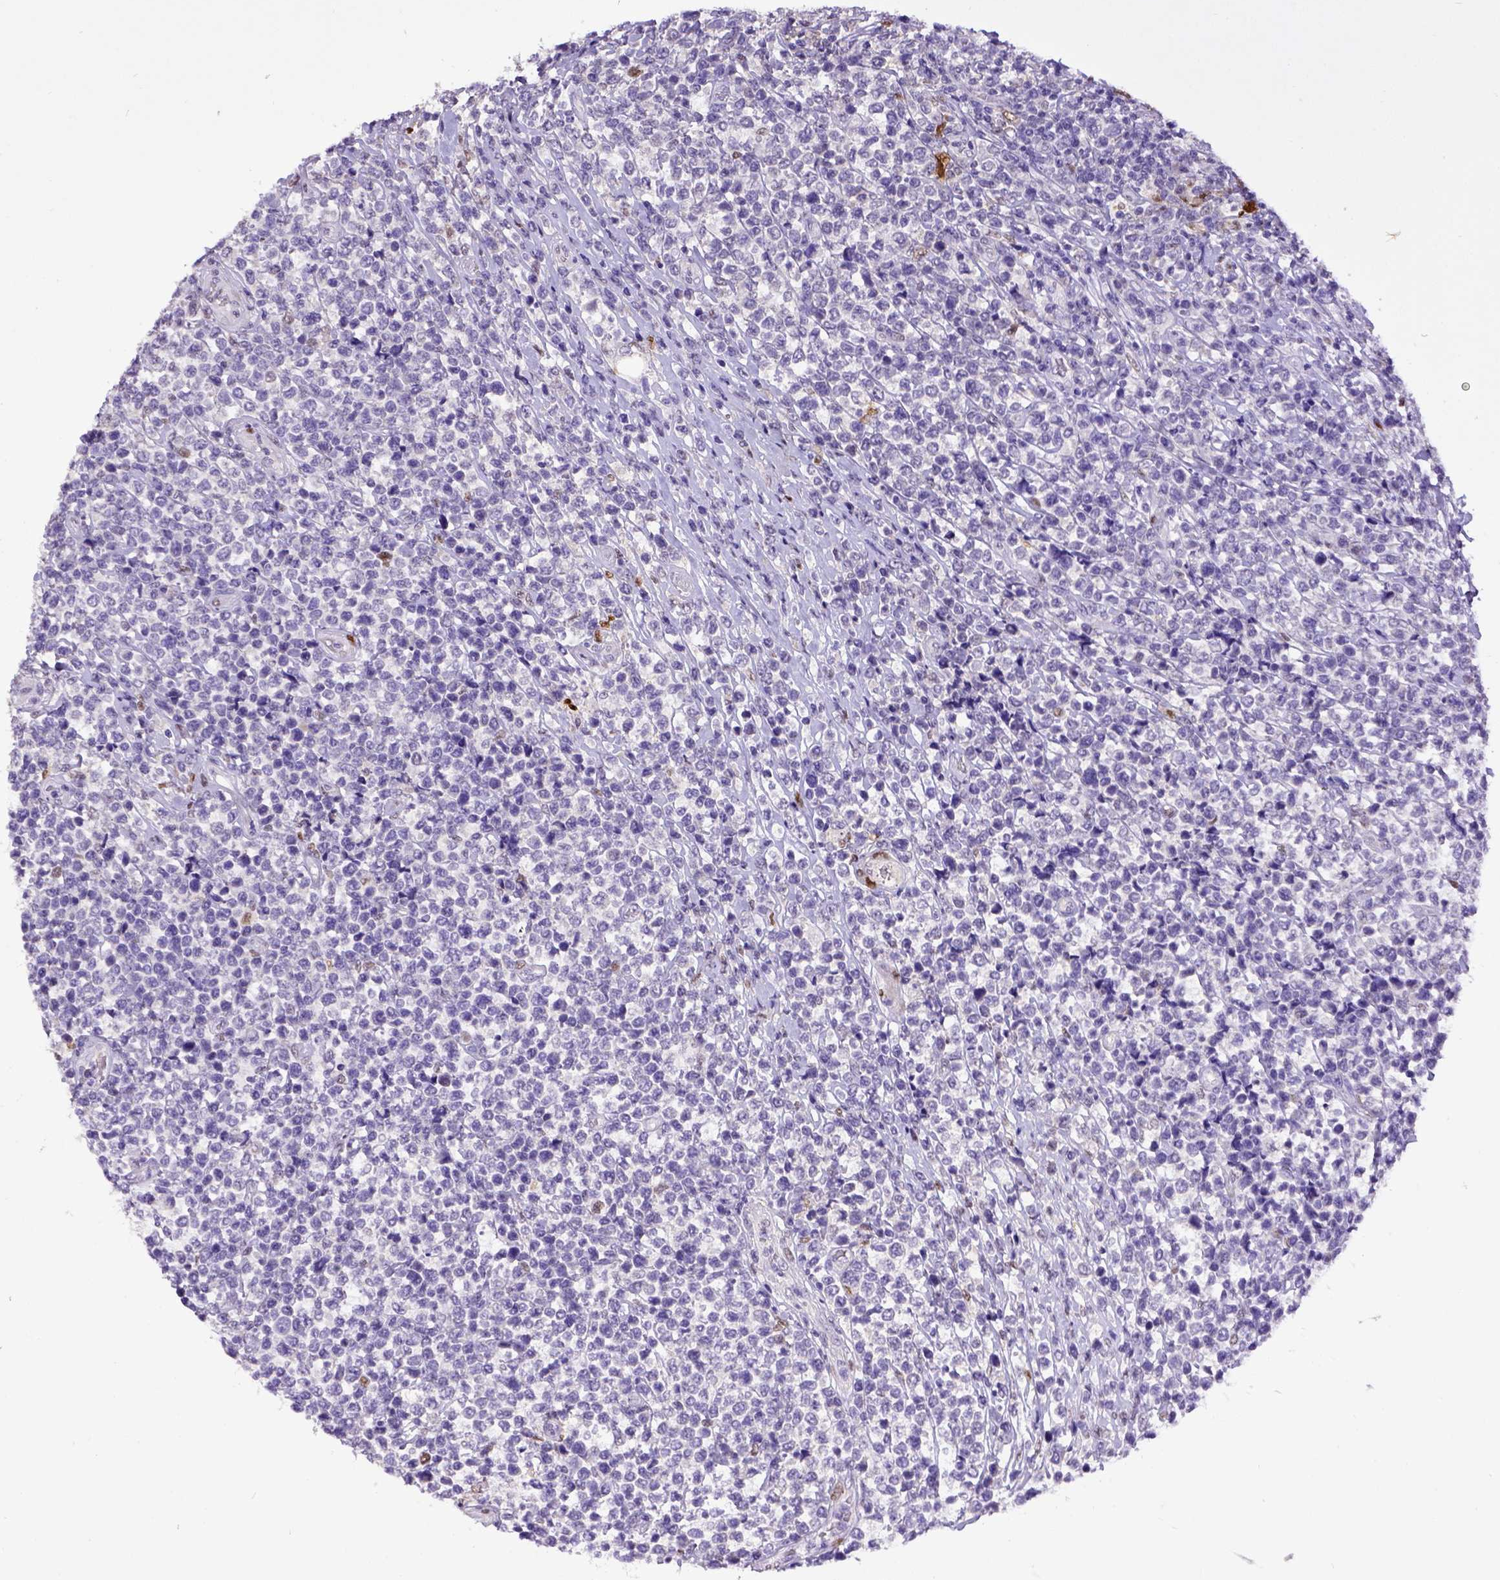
{"staining": {"intensity": "negative", "quantity": "none", "location": "none"}, "tissue": "lymphoma", "cell_type": "Tumor cells", "image_type": "cancer", "snomed": [{"axis": "morphology", "description": "Malignant lymphoma, non-Hodgkin's type, High grade"}, {"axis": "topography", "description": "Soft tissue"}], "caption": "IHC histopathology image of malignant lymphoma, non-Hodgkin's type (high-grade) stained for a protein (brown), which reveals no staining in tumor cells.", "gene": "CDKN1A", "patient": {"sex": "female", "age": 56}}